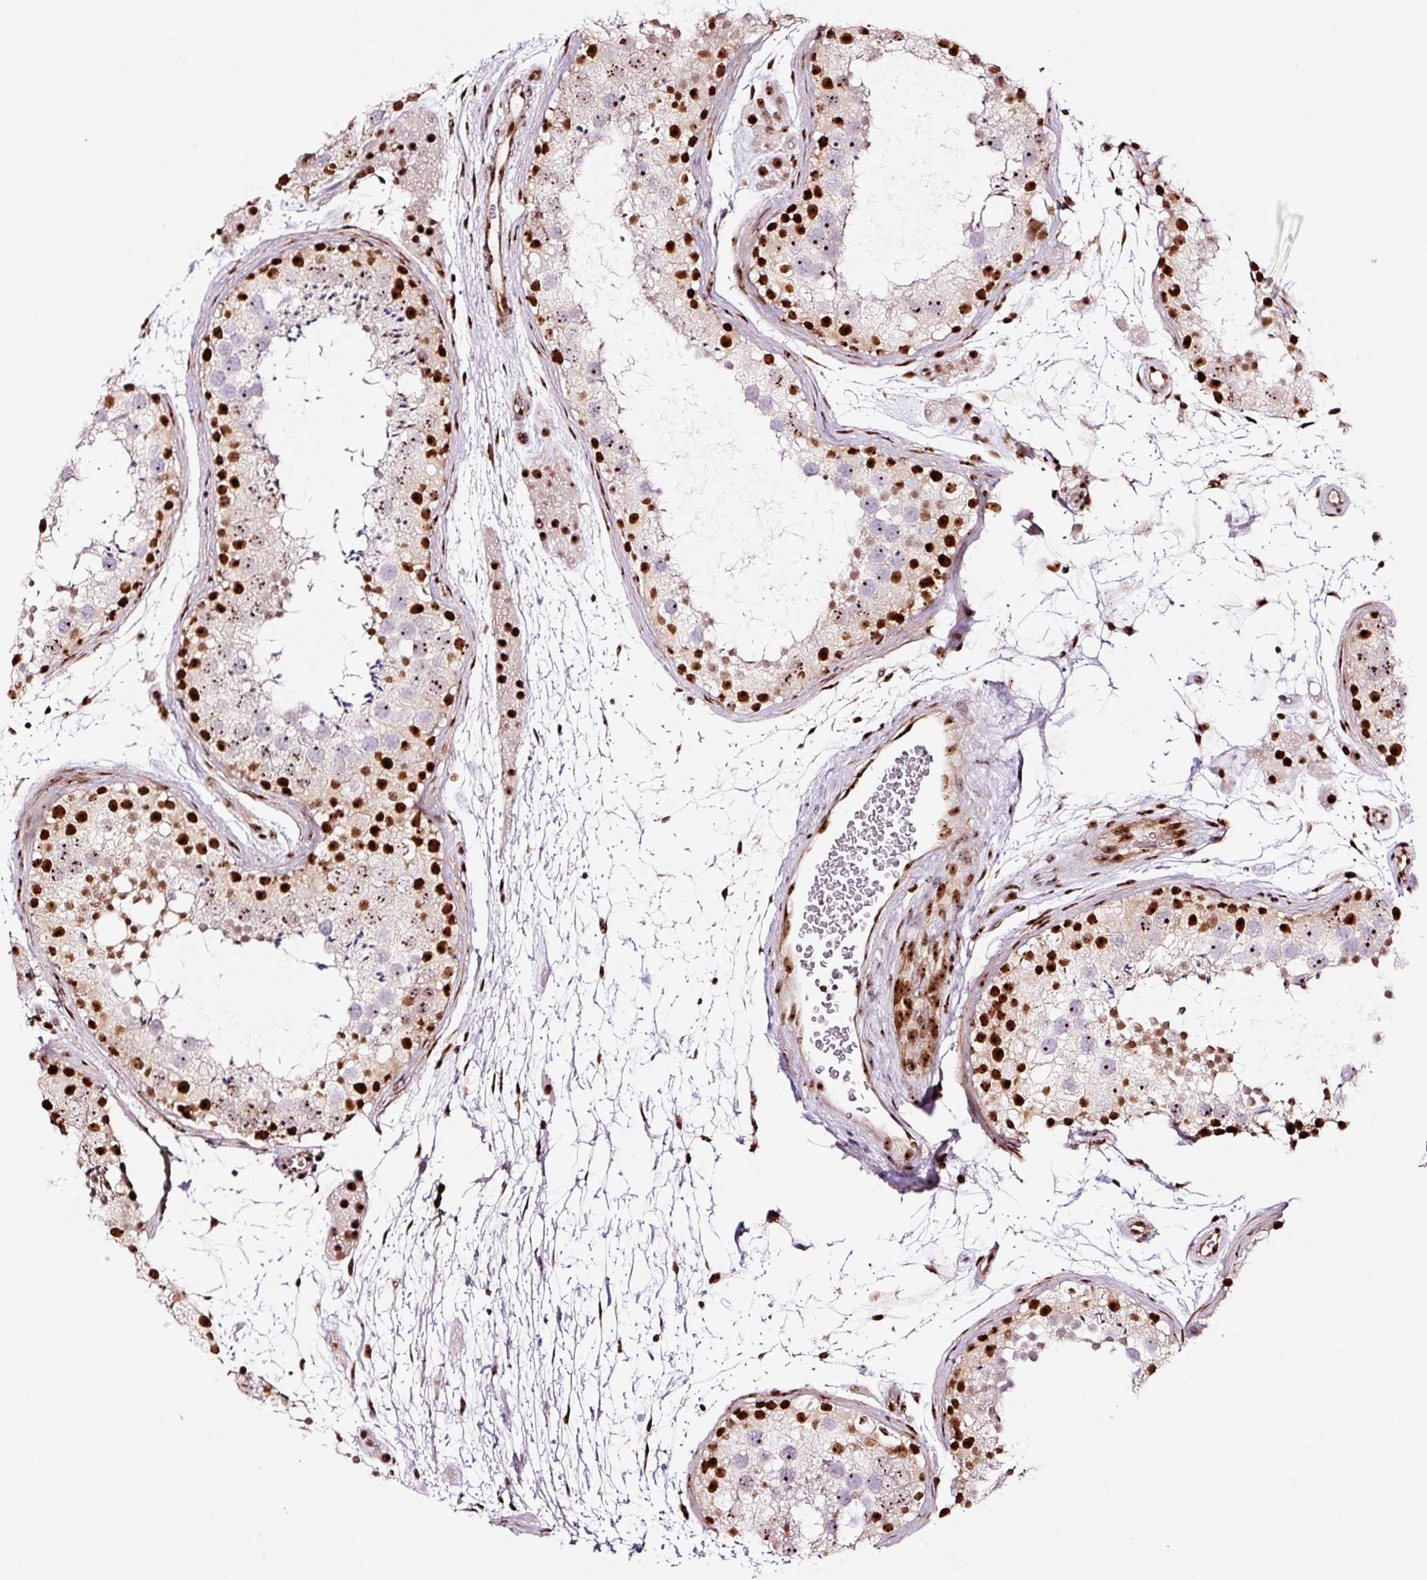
{"staining": {"intensity": "strong", "quantity": ">75%", "location": "nuclear"}, "tissue": "testis", "cell_type": "Cells in seminiferous ducts", "image_type": "normal", "snomed": [{"axis": "morphology", "description": "Normal tissue, NOS"}, {"axis": "topography", "description": "Testis"}], "caption": "The image exhibits immunohistochemical staining of benign testis. There is strong nuclear expression is seen in approximately >75% of cells in seminiferous ducts. The protein of interest is stained brown, and the nuclei are stained in blue (DAB IHC with brightfield microscopy, high magnification).", "gene": "GNL3", "patient": {"sex": "male", "age": 41}}